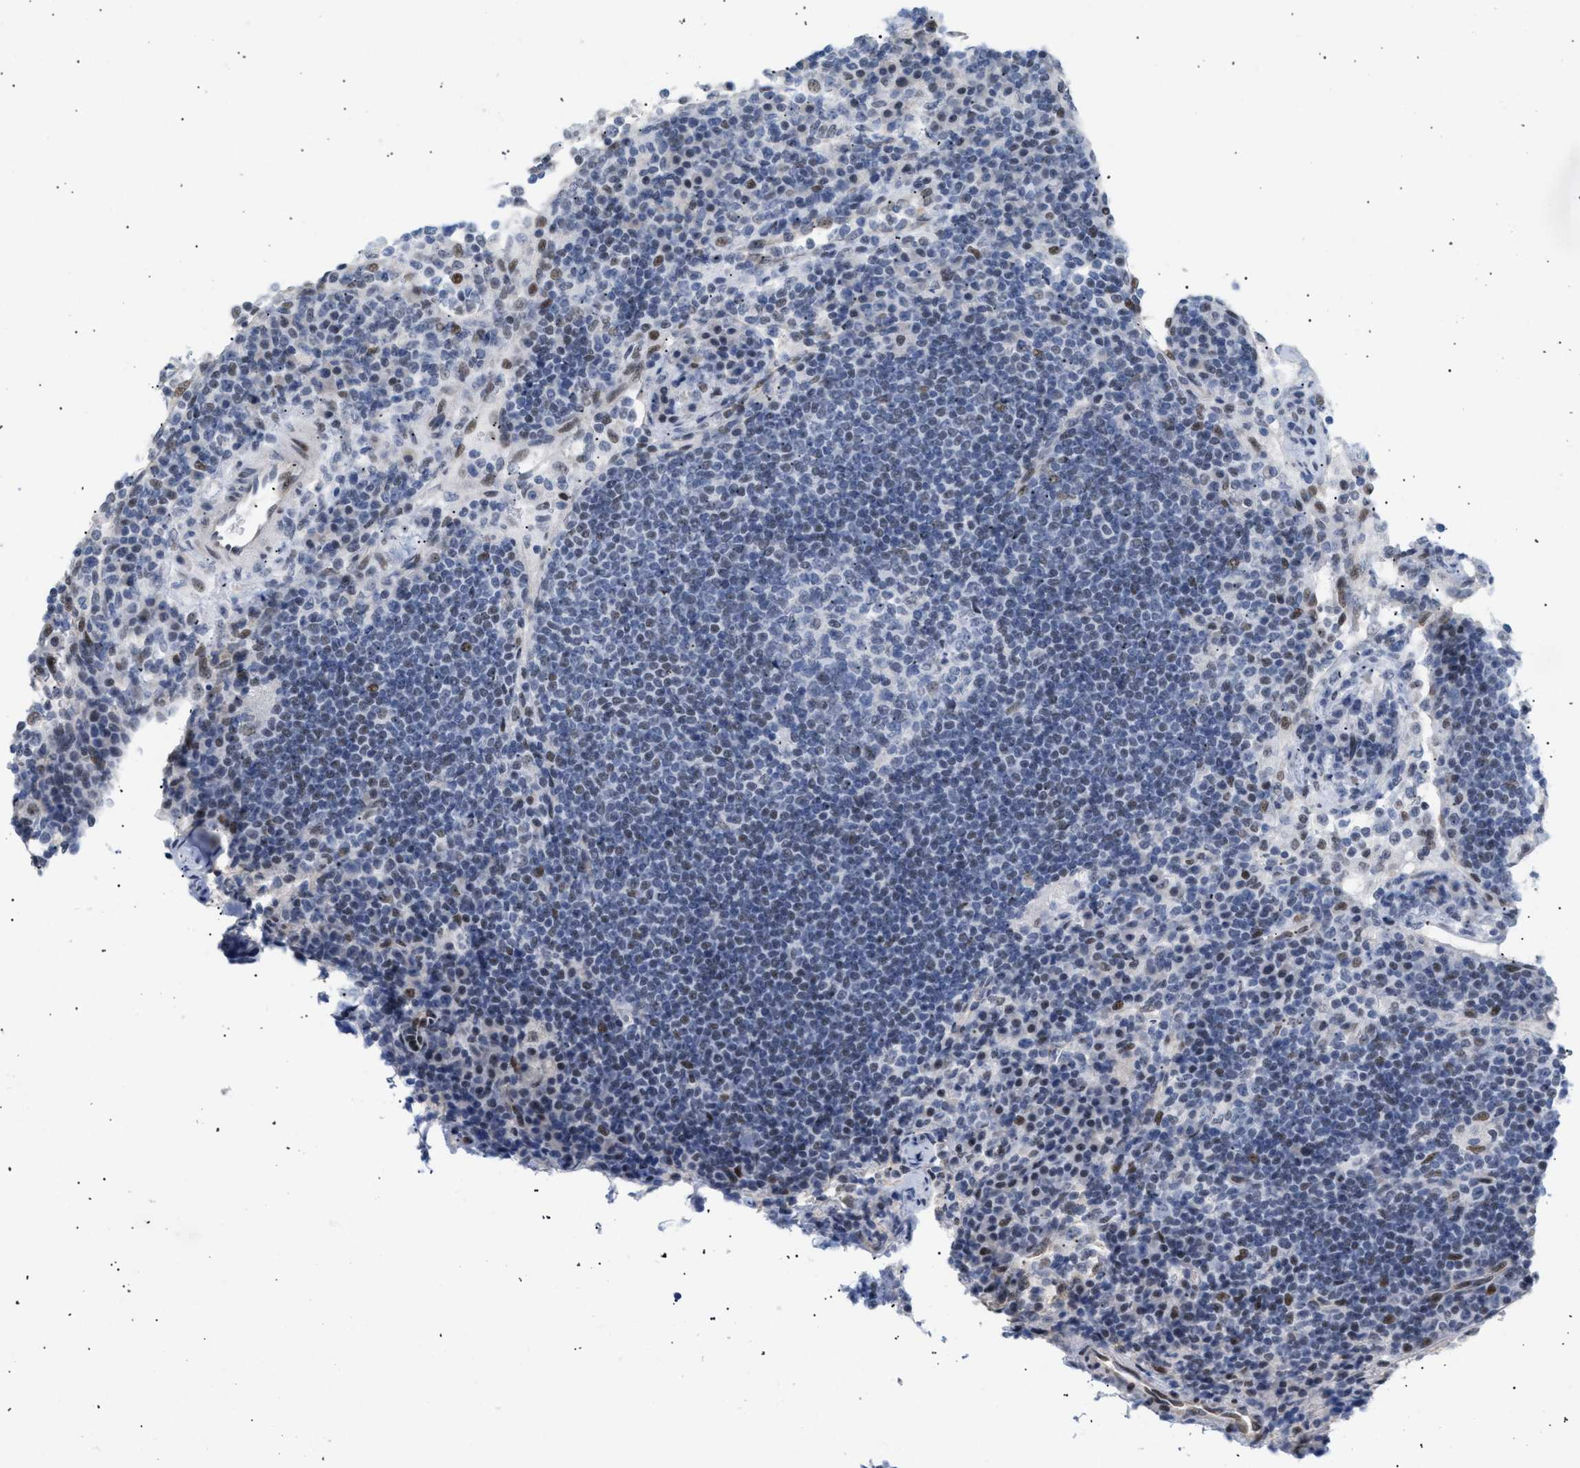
{"staining": {"intensity": "negative", "quantity": "none", "location": "none"}, "tissue": "lymph node", "cell_type": "Germinal center cells", "image_type": "normal", "snomed": [{"axis": "morphology", "description": "Normal tissue, NOS"}, {"axis": "topography", "description": "Lymph node"}], "caption": "The micrograph exhibits no staining of germinal center cells in benign lymph node. (DAB (3,3'-diaminobenzidine) immunohistochemistry visualized using brightfield microscopy, high magnification).", "gene": "PPARD", "patient": {"sex": "female", "age": 53}}